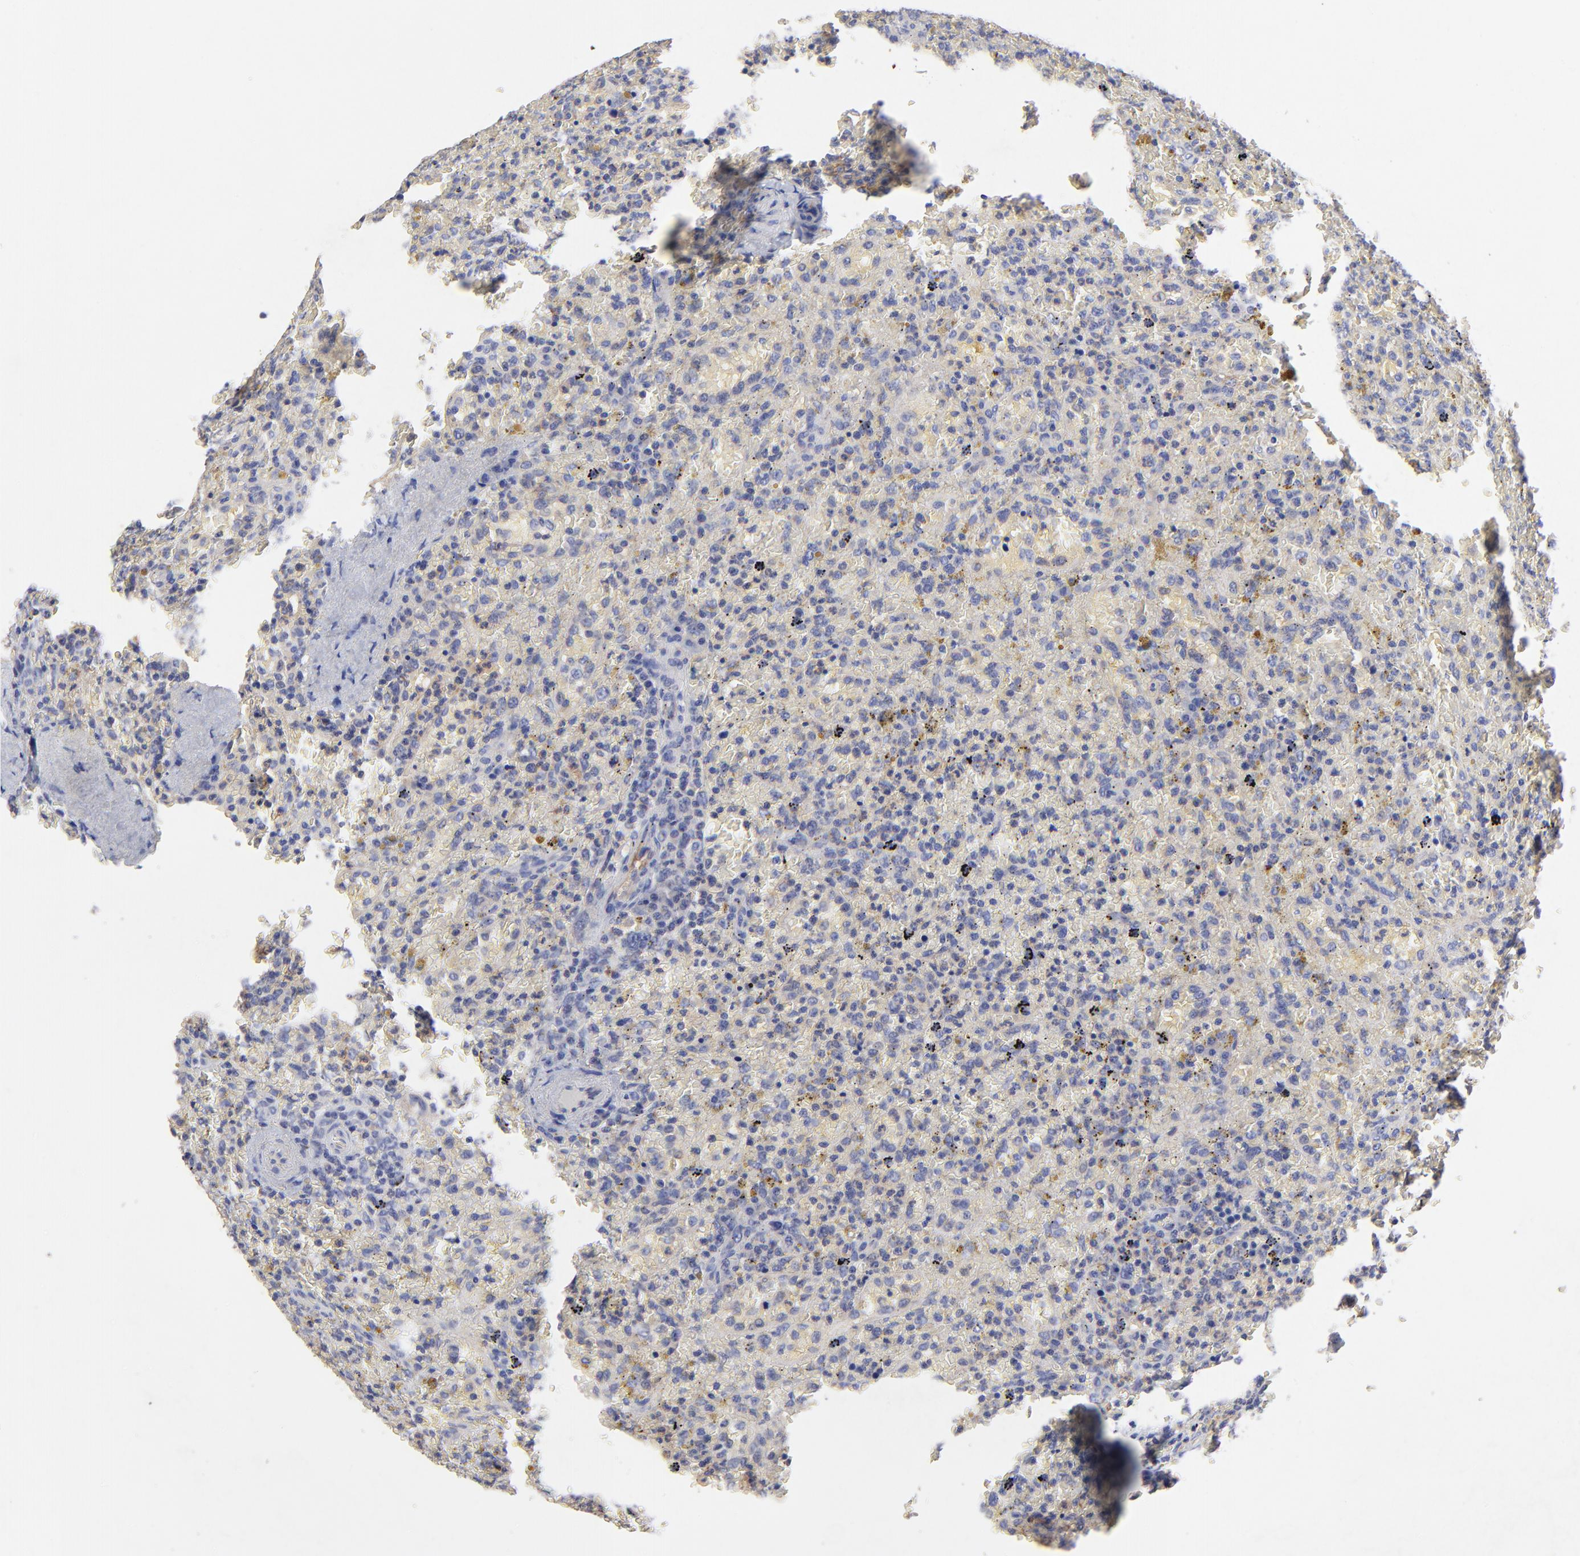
{"staining": {"intensity": "negative", "quantity": "none", "location": "none"}, "tissue": "lymphoma", "cell_type": "Tumor cells", "image_type": "cancer", "snomed": [{"axis": "morphology", "description": "Malignant lymphoma, non-Hodgkin's type, High grade"}, {"axis": "topography", "description": "Spleen"}, {"axis": "topography", "description": "Lymph node"}], "caption": "Tumor cells are negative for protein expression in human high-grade malignant lymphoma, non-Hodgkin's type.", "gene": "SULF2", "patient": {"sex": "female", "age": 70}}